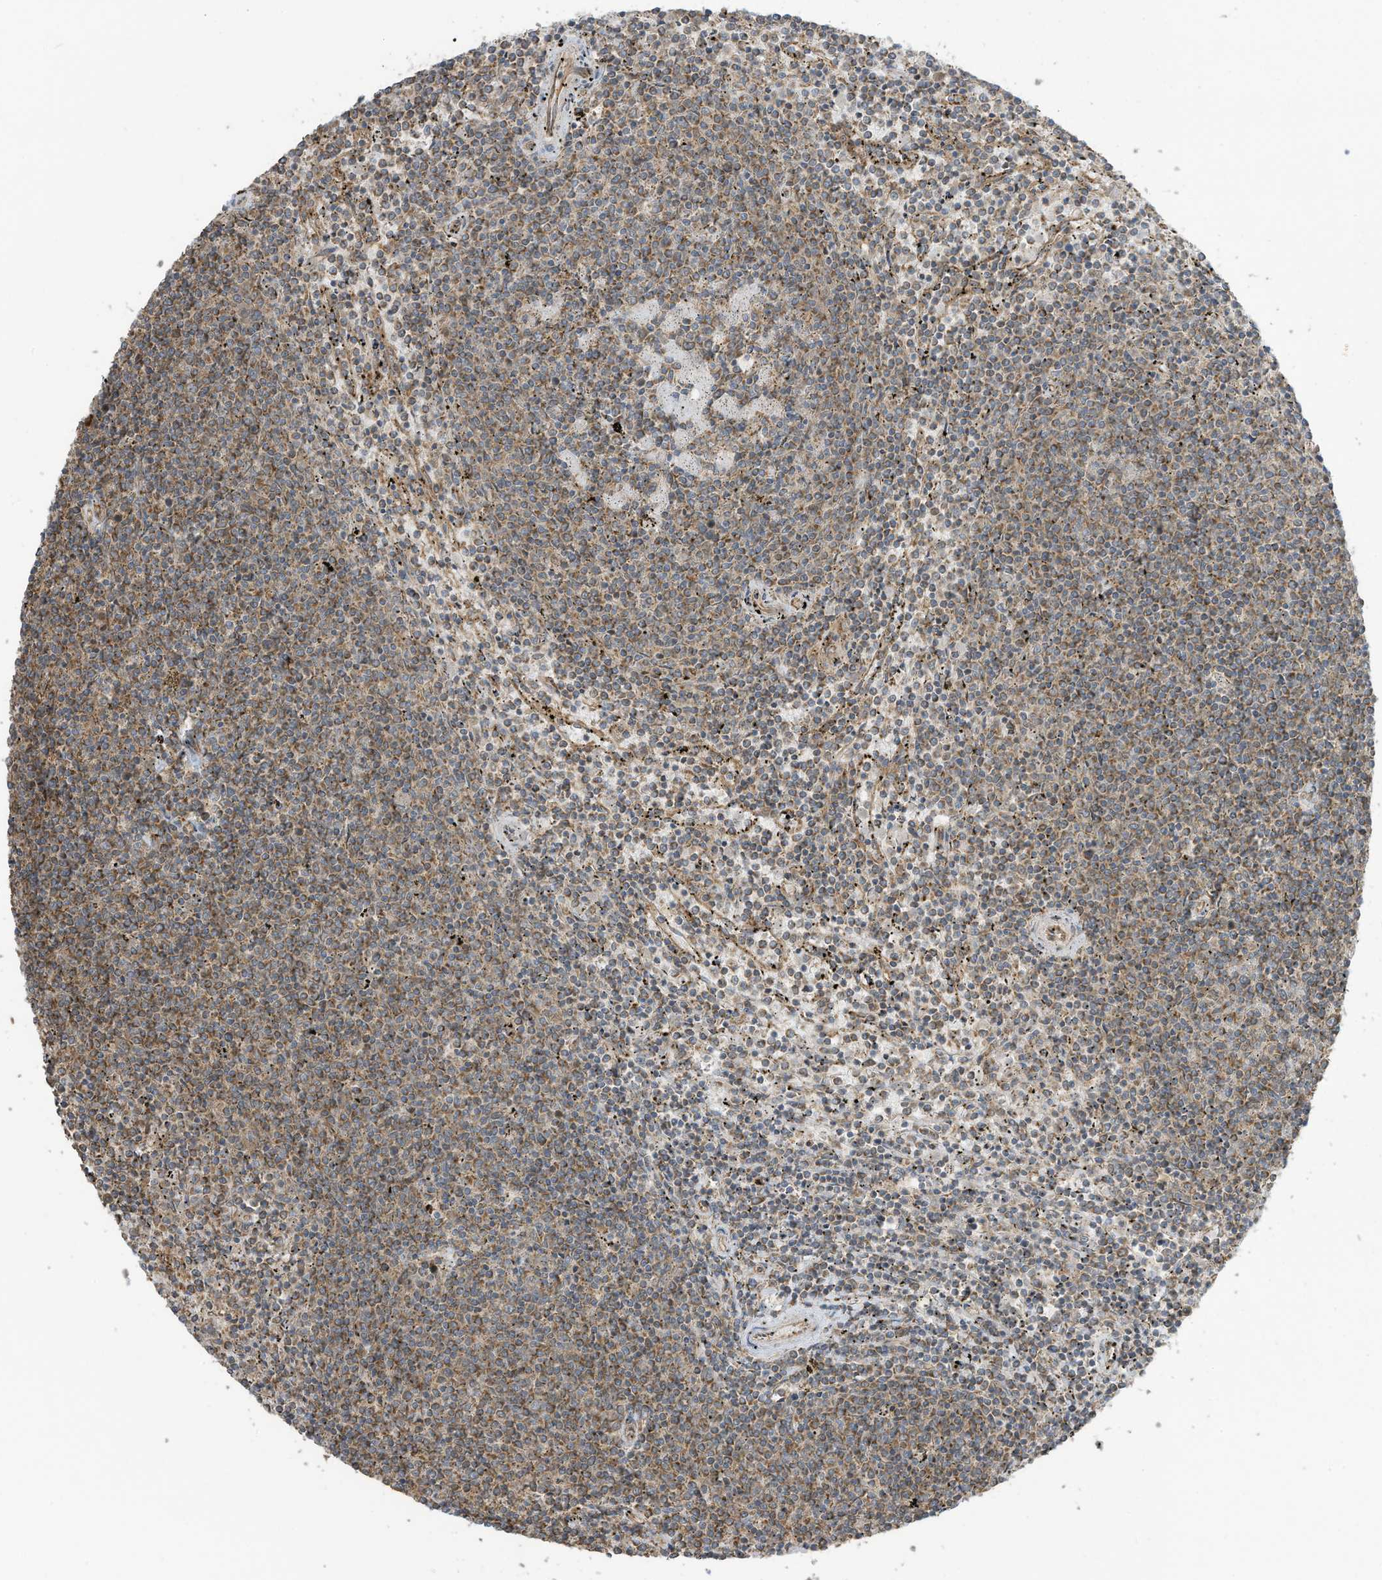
{"staining": {"intensity": "moderate", "quantity": "25%-75%", "location": "cytoplasmic/membranous"}, "tissue": "lymphoma", "cell_type": "Tumor cells", "image_type": "cancer", "snomed": [{"axis": "morphology", "description": "Malignant lymphoma, non-Hodgkin's type, Low grade"}, {"axis": "topography", "description": "Spleen"}], "caption": "Protein positivity by immunohistochemistry (IHC) exhibits moderate cytoplasmic/membranous expression in approximately 25%-75% of tumor cells in lymphoma.", "gene": "CGAS", "patient": {"sex": "female", "age": 50}}